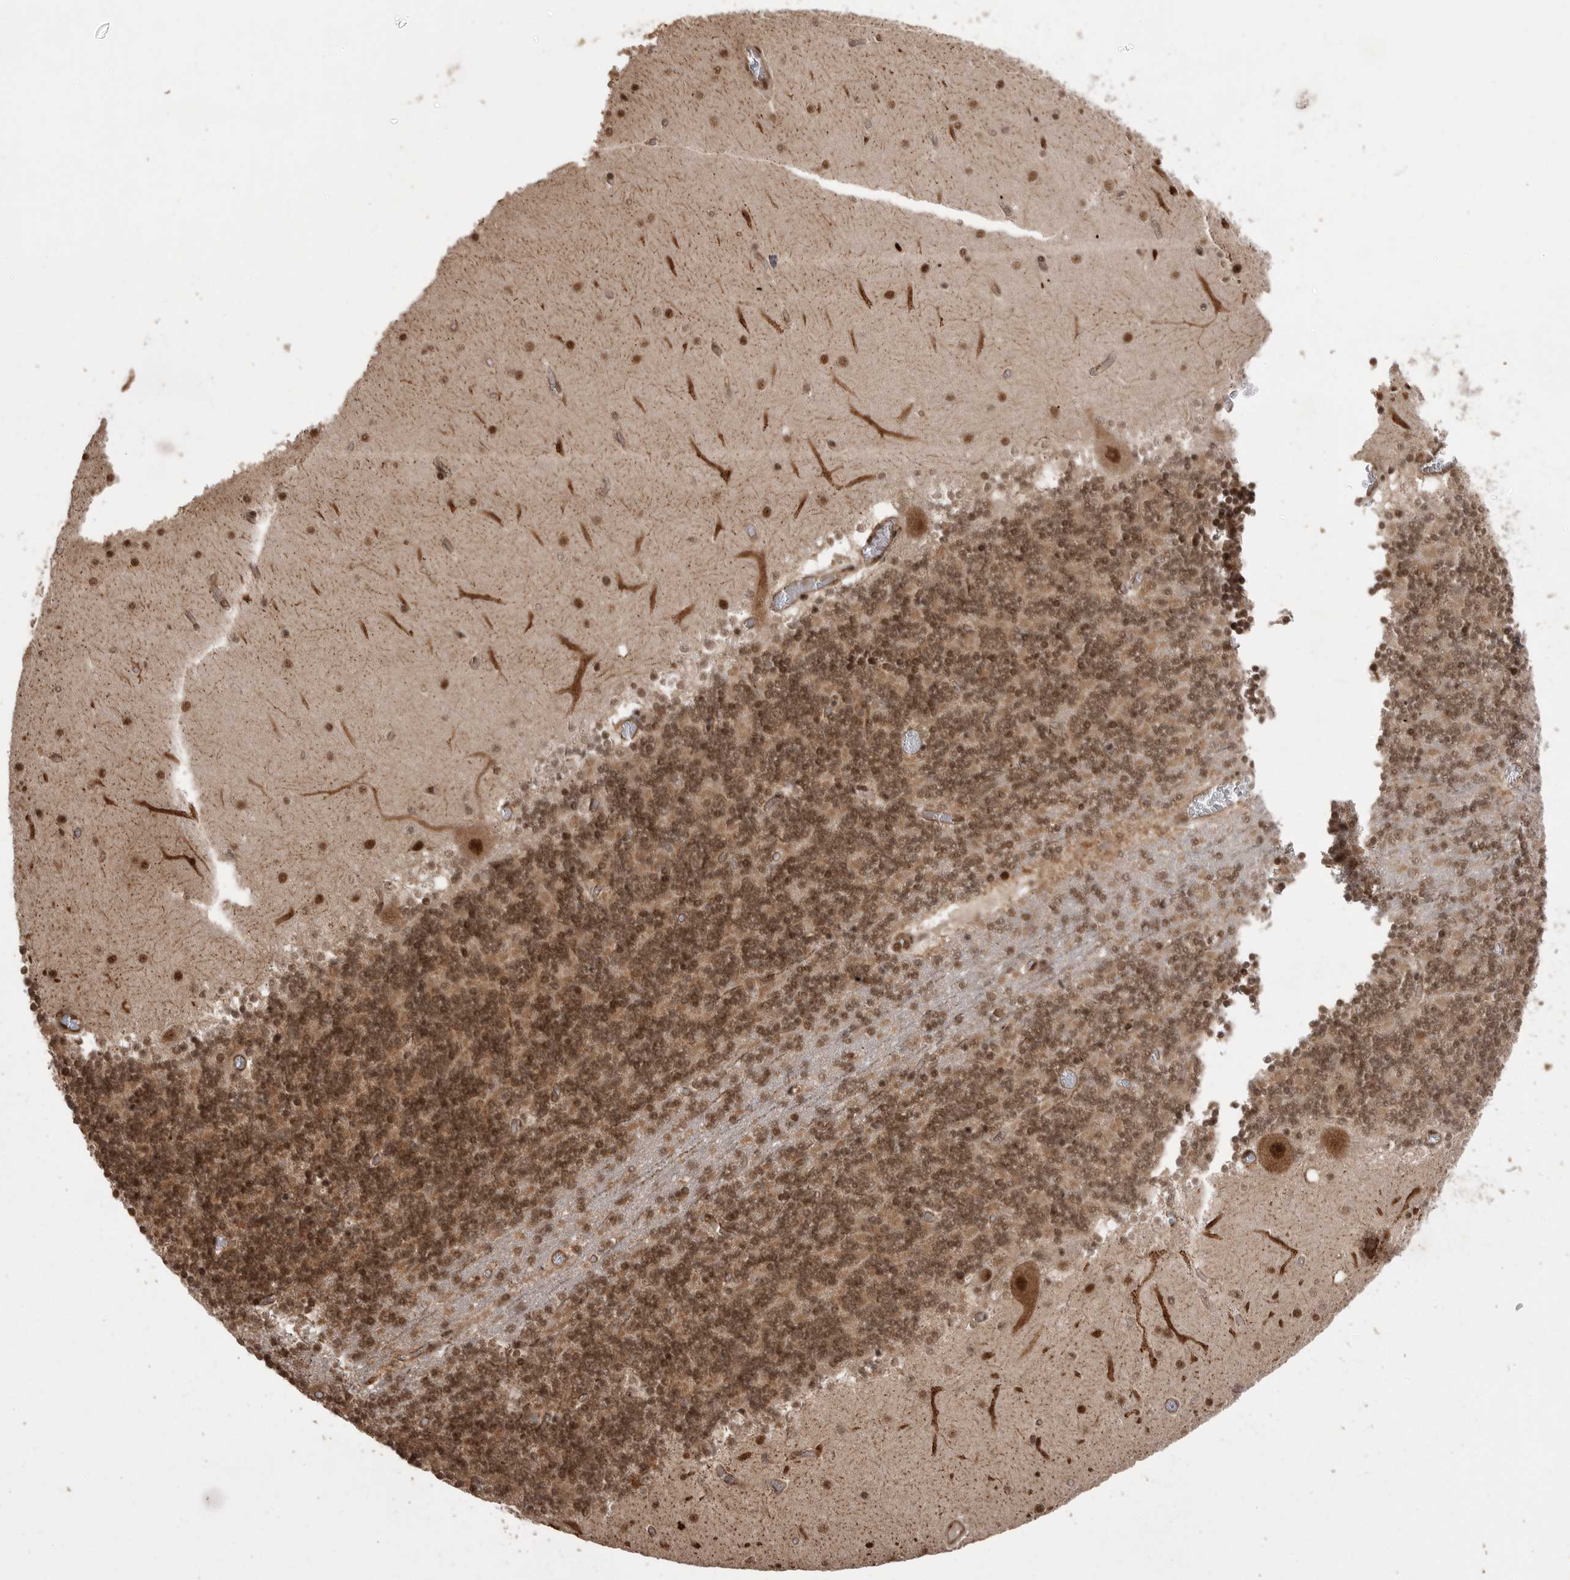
{"staining": {"intensity": "strong", "quantity": ">75%", "location": "nuclear"}, "tissue": "cerebellum", "cell_type": "Cells in granular layer", "image_type": "normal", "snomed": [{"axis": "morphology", "description": "Normal tissue, NOS"}, {"axis": "topography", "description": "Cerebellum"}], "caption": "Immunohistochemistry (IHC) photomicrograph of benign cerebellum: cerebellum stained using IHC displays high levels of strong protein expression localized specifically in the nuclear of cells in granular layer, appearing as a nuclear brown color.", "gene": "PPP1R8", "patient": {"sex": "female", "age": 28}}